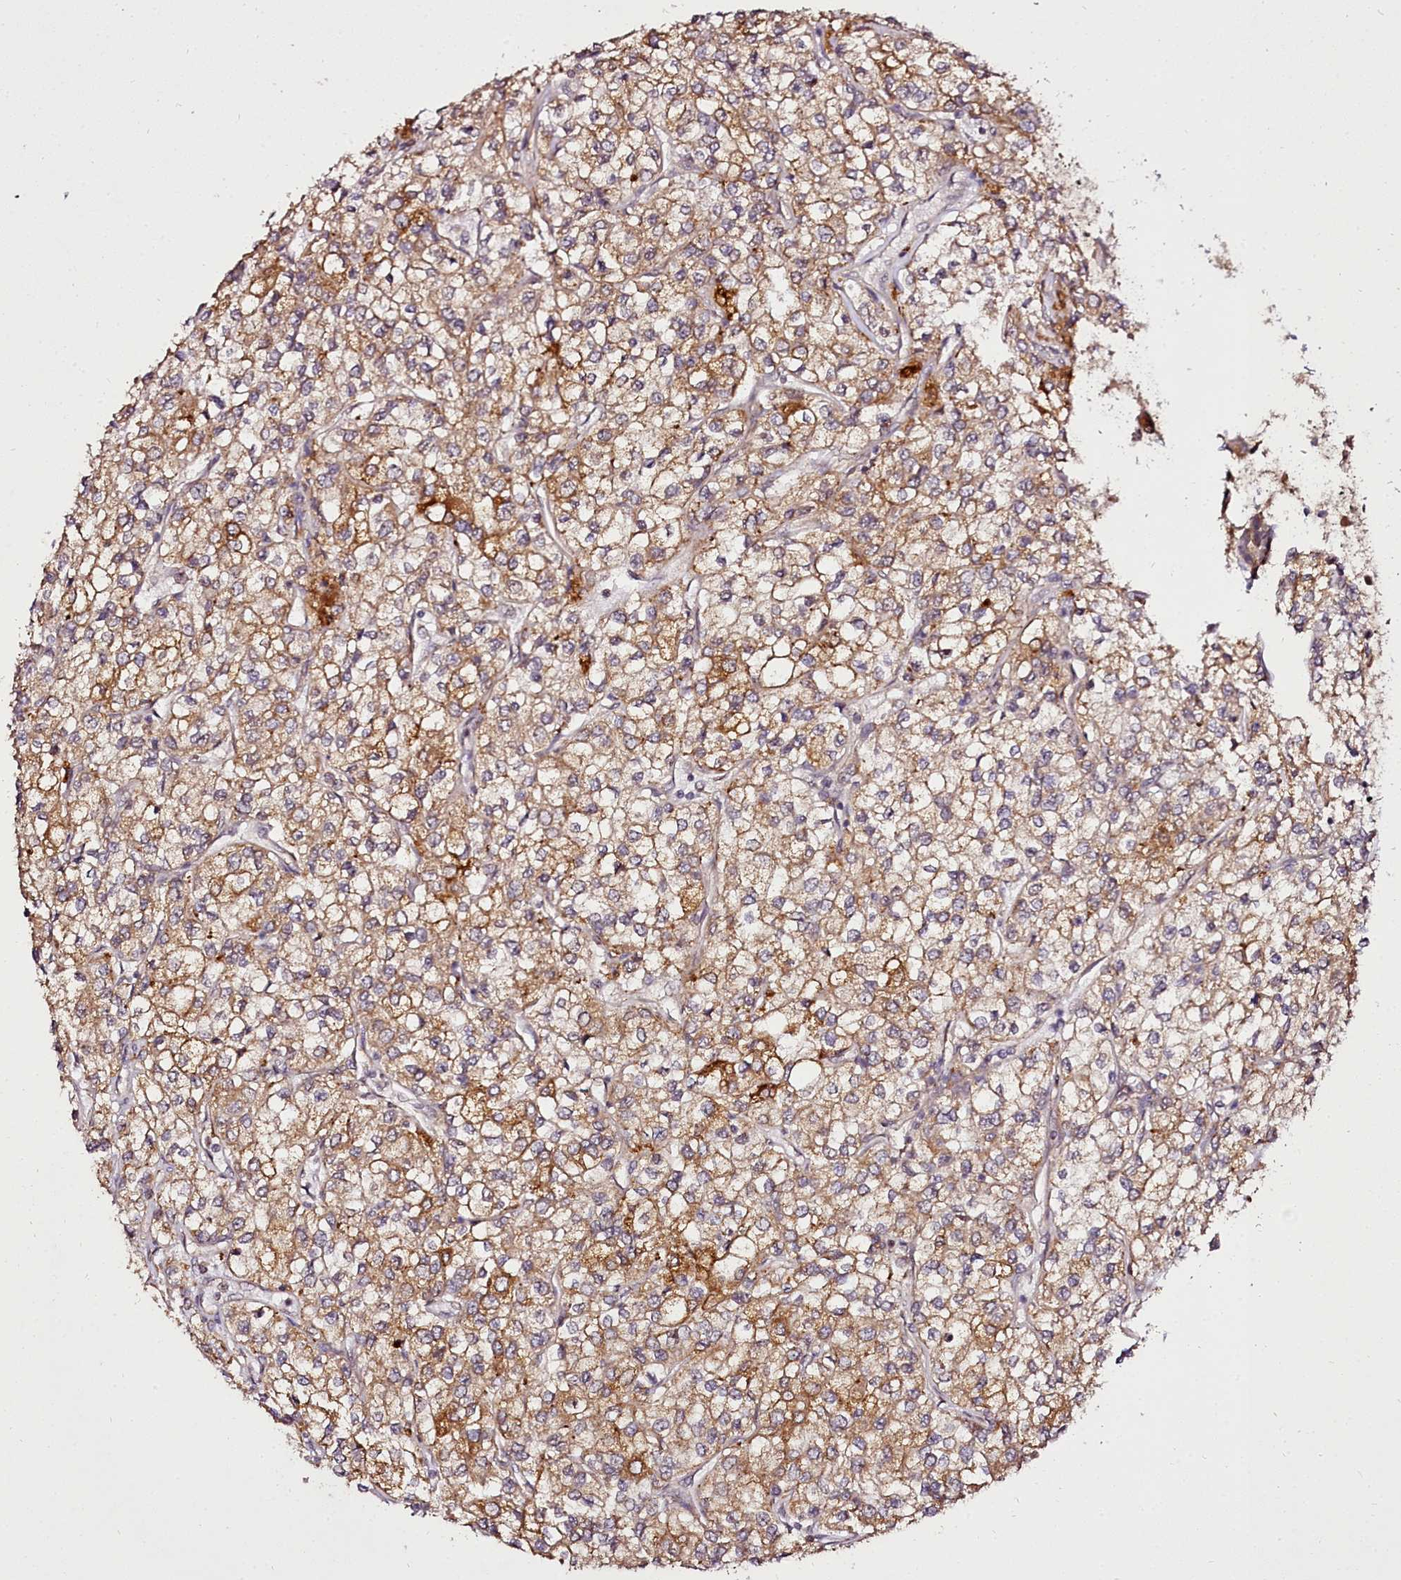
{"staining": {"intensity": "moderate", "quantity": ">75%", "location": "cytoplasmic/membranous"}, "tissue": "renal cancer", "cell_type": "Tumor cells", "image_type": "cancer", "snomed": [{"axis": "morphology", "description": "Adenocarcinoma, NOS"}, {"axis": "topography", "description": "Kidney"}], "caption": "This micrograph shows immunohistochemistry staining of human renal adenocarcinoma, with medium moderate cytoplasmic/membranous staining in about >75% of tumor cells.", "gene": "EDIL3", "patient": {"sex": "male", "age": 80}}